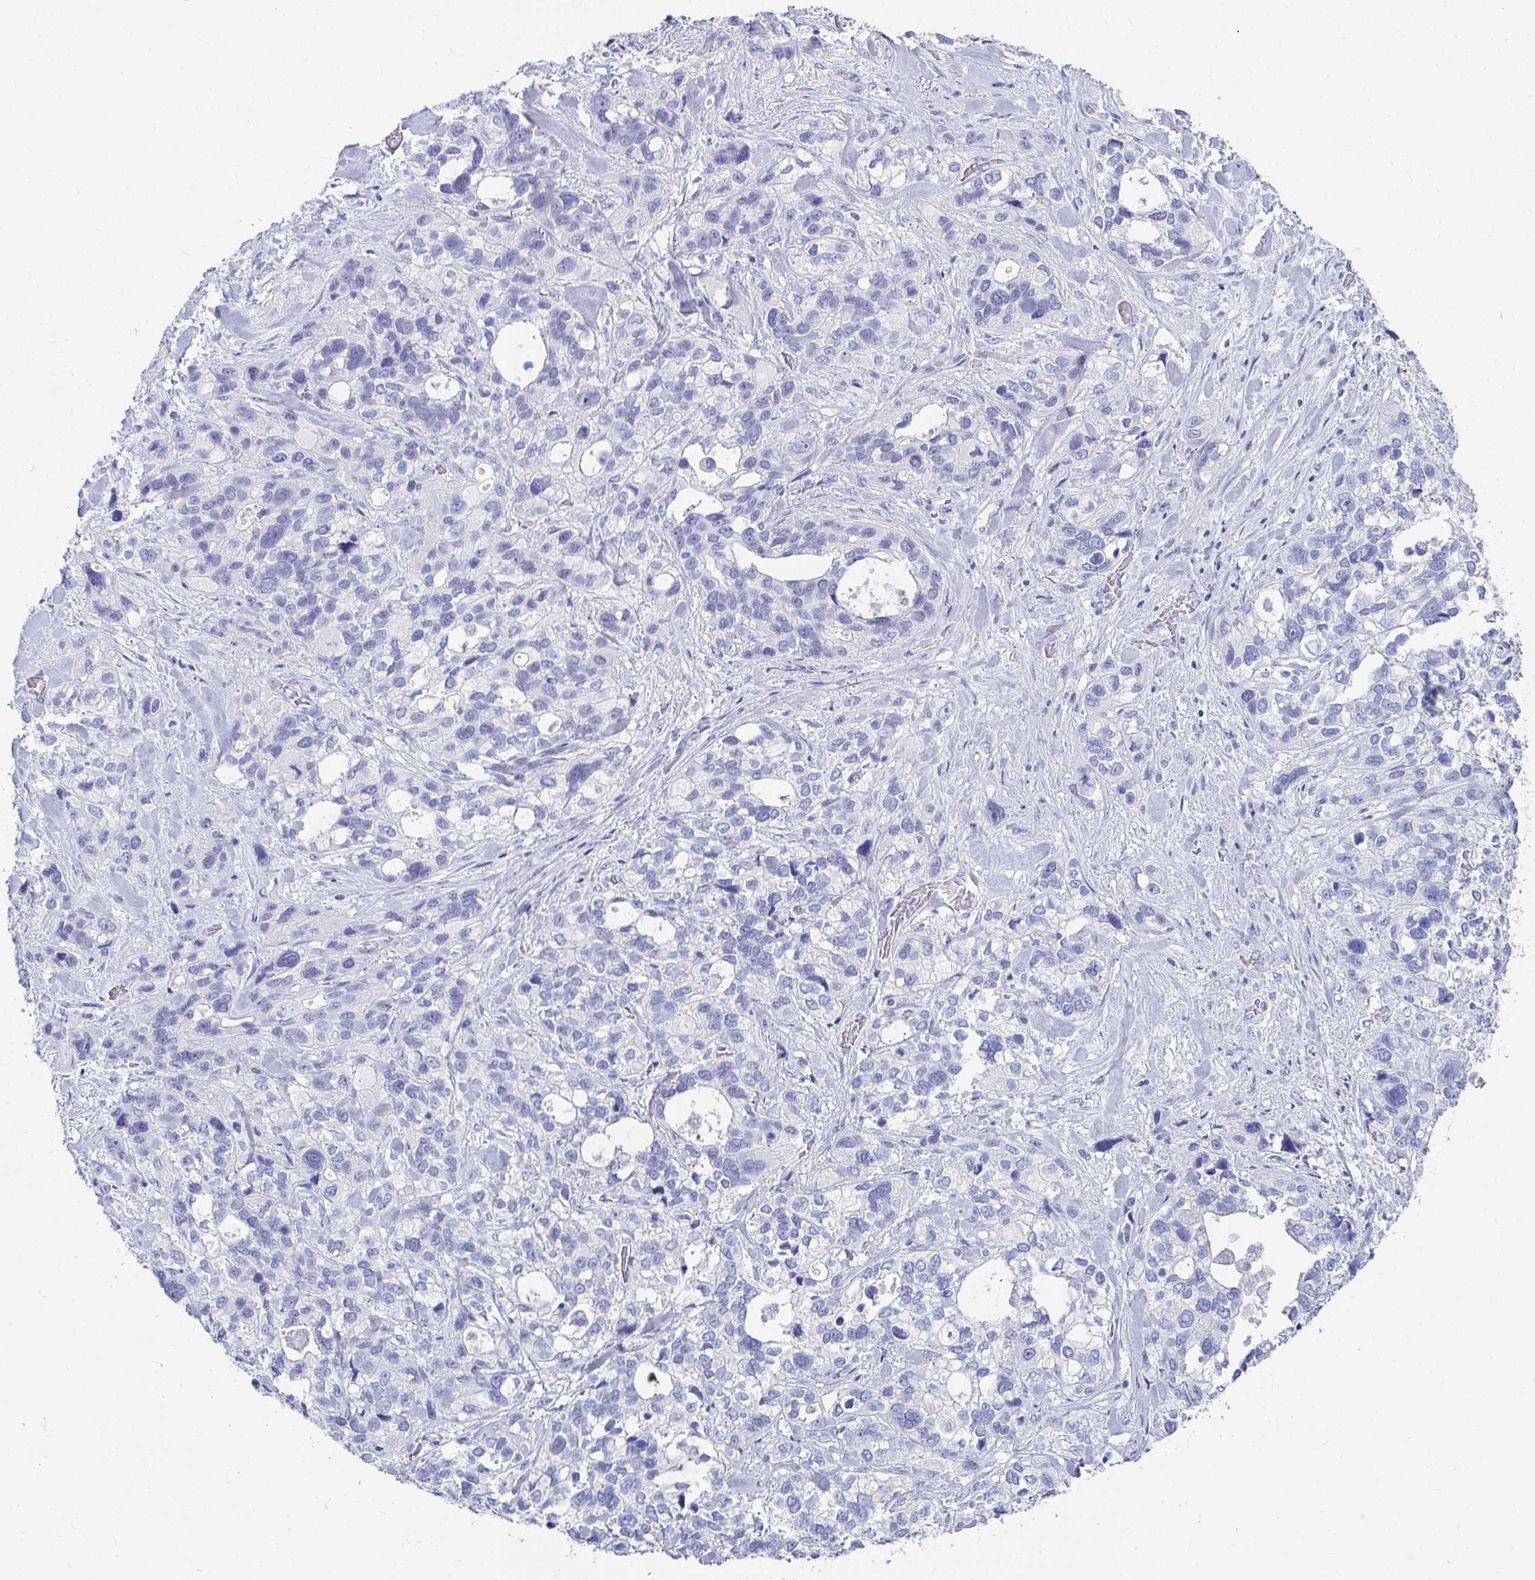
{"staining": {"intensity": "negative", "quantity": "none", "location": "none"}, "tissue": "stomach cancer", "cell_type": "Tumor cells", "image_type": "cancer", "snomed": [{"axis": "morphology", "description": "Adenocarcinoma, NOS"}, {"axis": "topography", "description": "Stomach, upper"}], "caption": "Immunohistochemistry (IHC) micrograph of human stomach cancer (adenocarcinoma) stained for a protein (brown), which displays no expression in tumor cells. The staining is performed using DAB brown chromogen with nuclei counter-stained in using hematoxylin.", "gene": "DPEP3", "patient": {"sex": "female", "age": 81}}